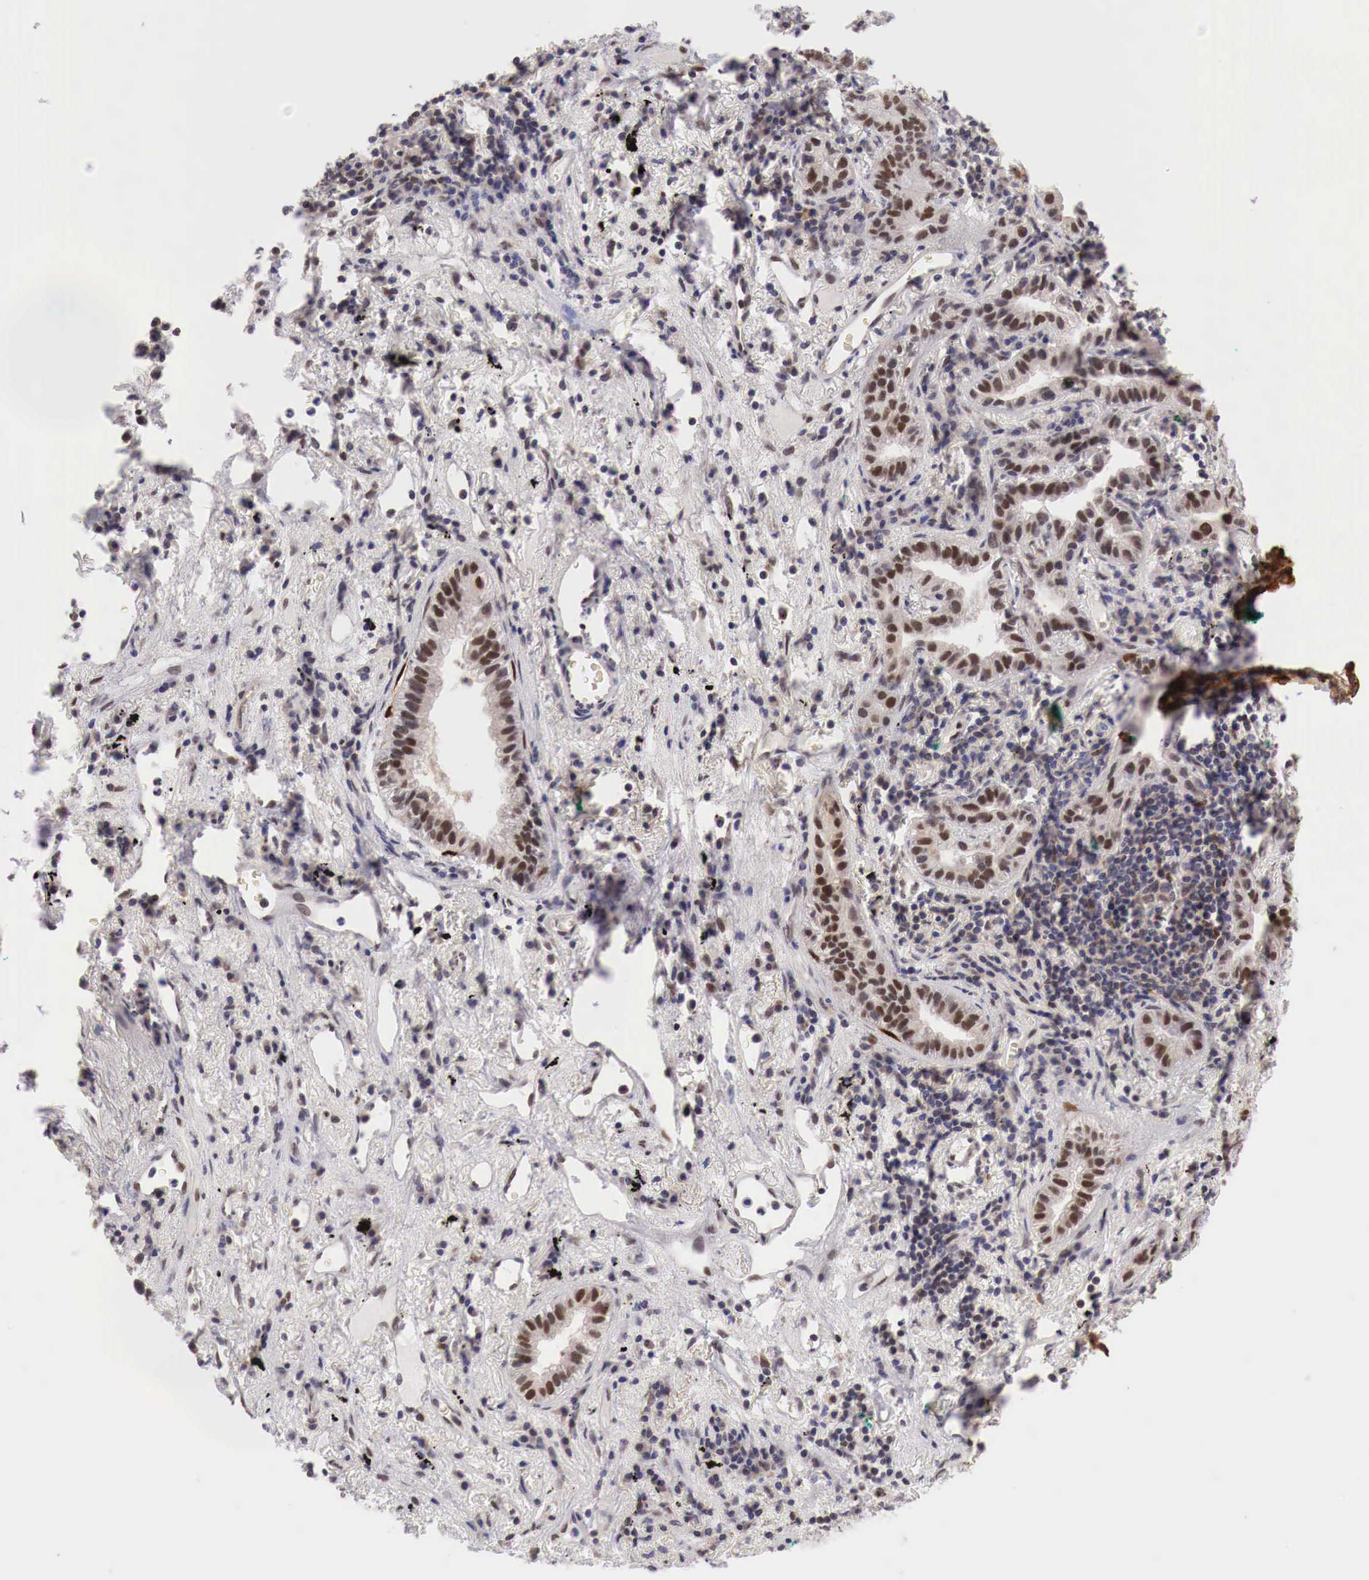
{"staining": {"intensity": "moderate", "quantity": ">75%", "location": "nuclear"}, "tissue": "lung cancer", "cell_type": "Tumor cells", "image_type": "cancer", "snomed": [{"axis": "morphology", "description": "Adenocarcinoma, NOS"}, {"axis": "topography", "description": "Lung"}], "caption": "Immunohistochemical staining of lung adenocarcinoma exhibits medium levels of moderate nuclear protein expression in about >75% of tumor cells. Ihc stains the protein of interest in brown and the nuclei are stained blue.", "gene": "PABIR2", "patient": {"sex": "female", "age": 50}}